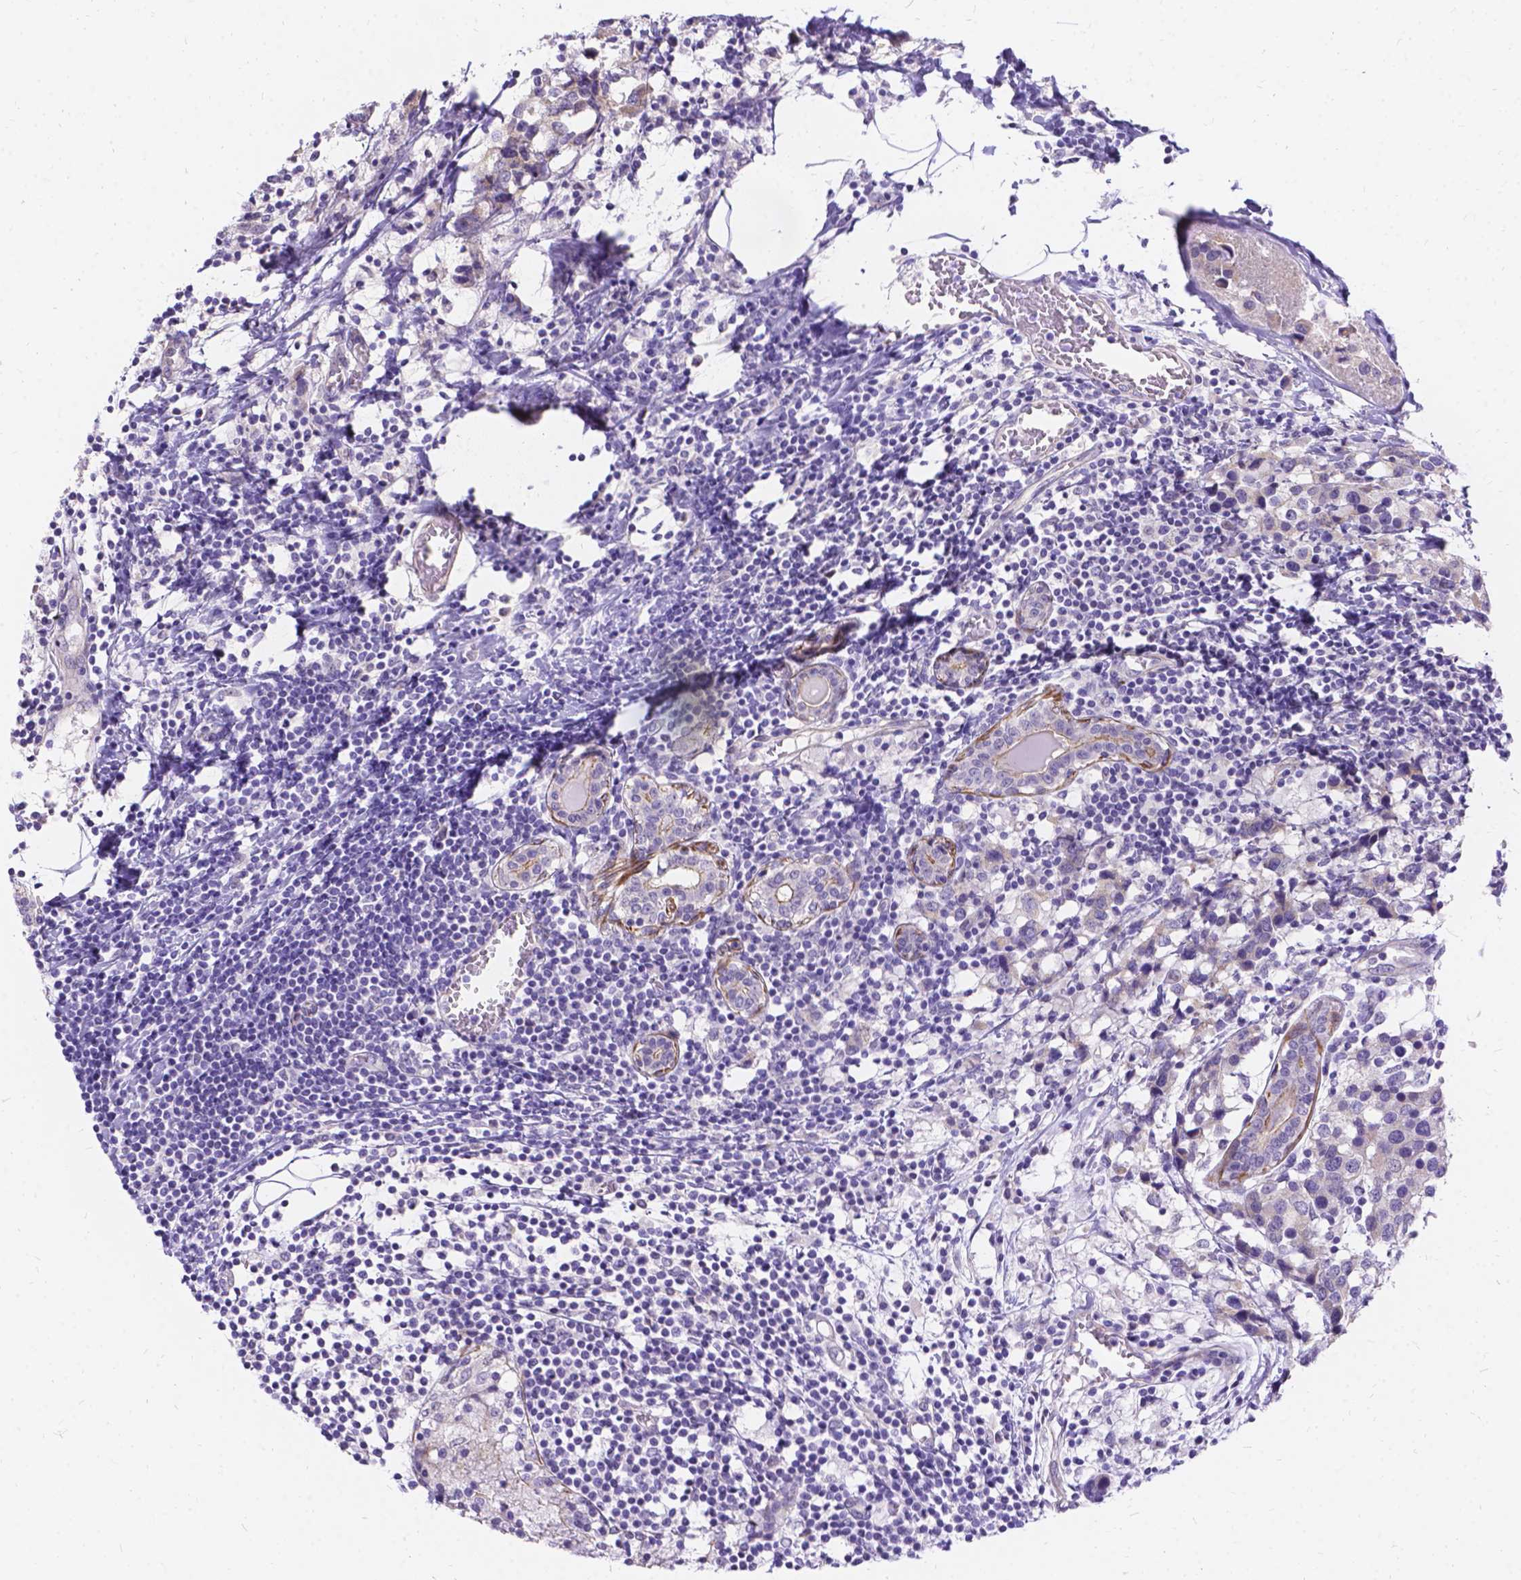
{"staining": {"intensity": "negative", "quantity": "none", "location": "none"}, "tissue": "breast cancer", "cell_type": "Tumor cells", "image_type": "cancer", "snomed": [{"axis": "morphology", "description": "Lobular carcinoma"}, {"axis": "topography", "description": "Breast"}], "caption": "The IHC photomicrograph has no significant positivity in tumor cells of lobular carcinoma (breast) tissue.", "gene": "PALS1", "patient": {"sex": "female", "age": 59}}